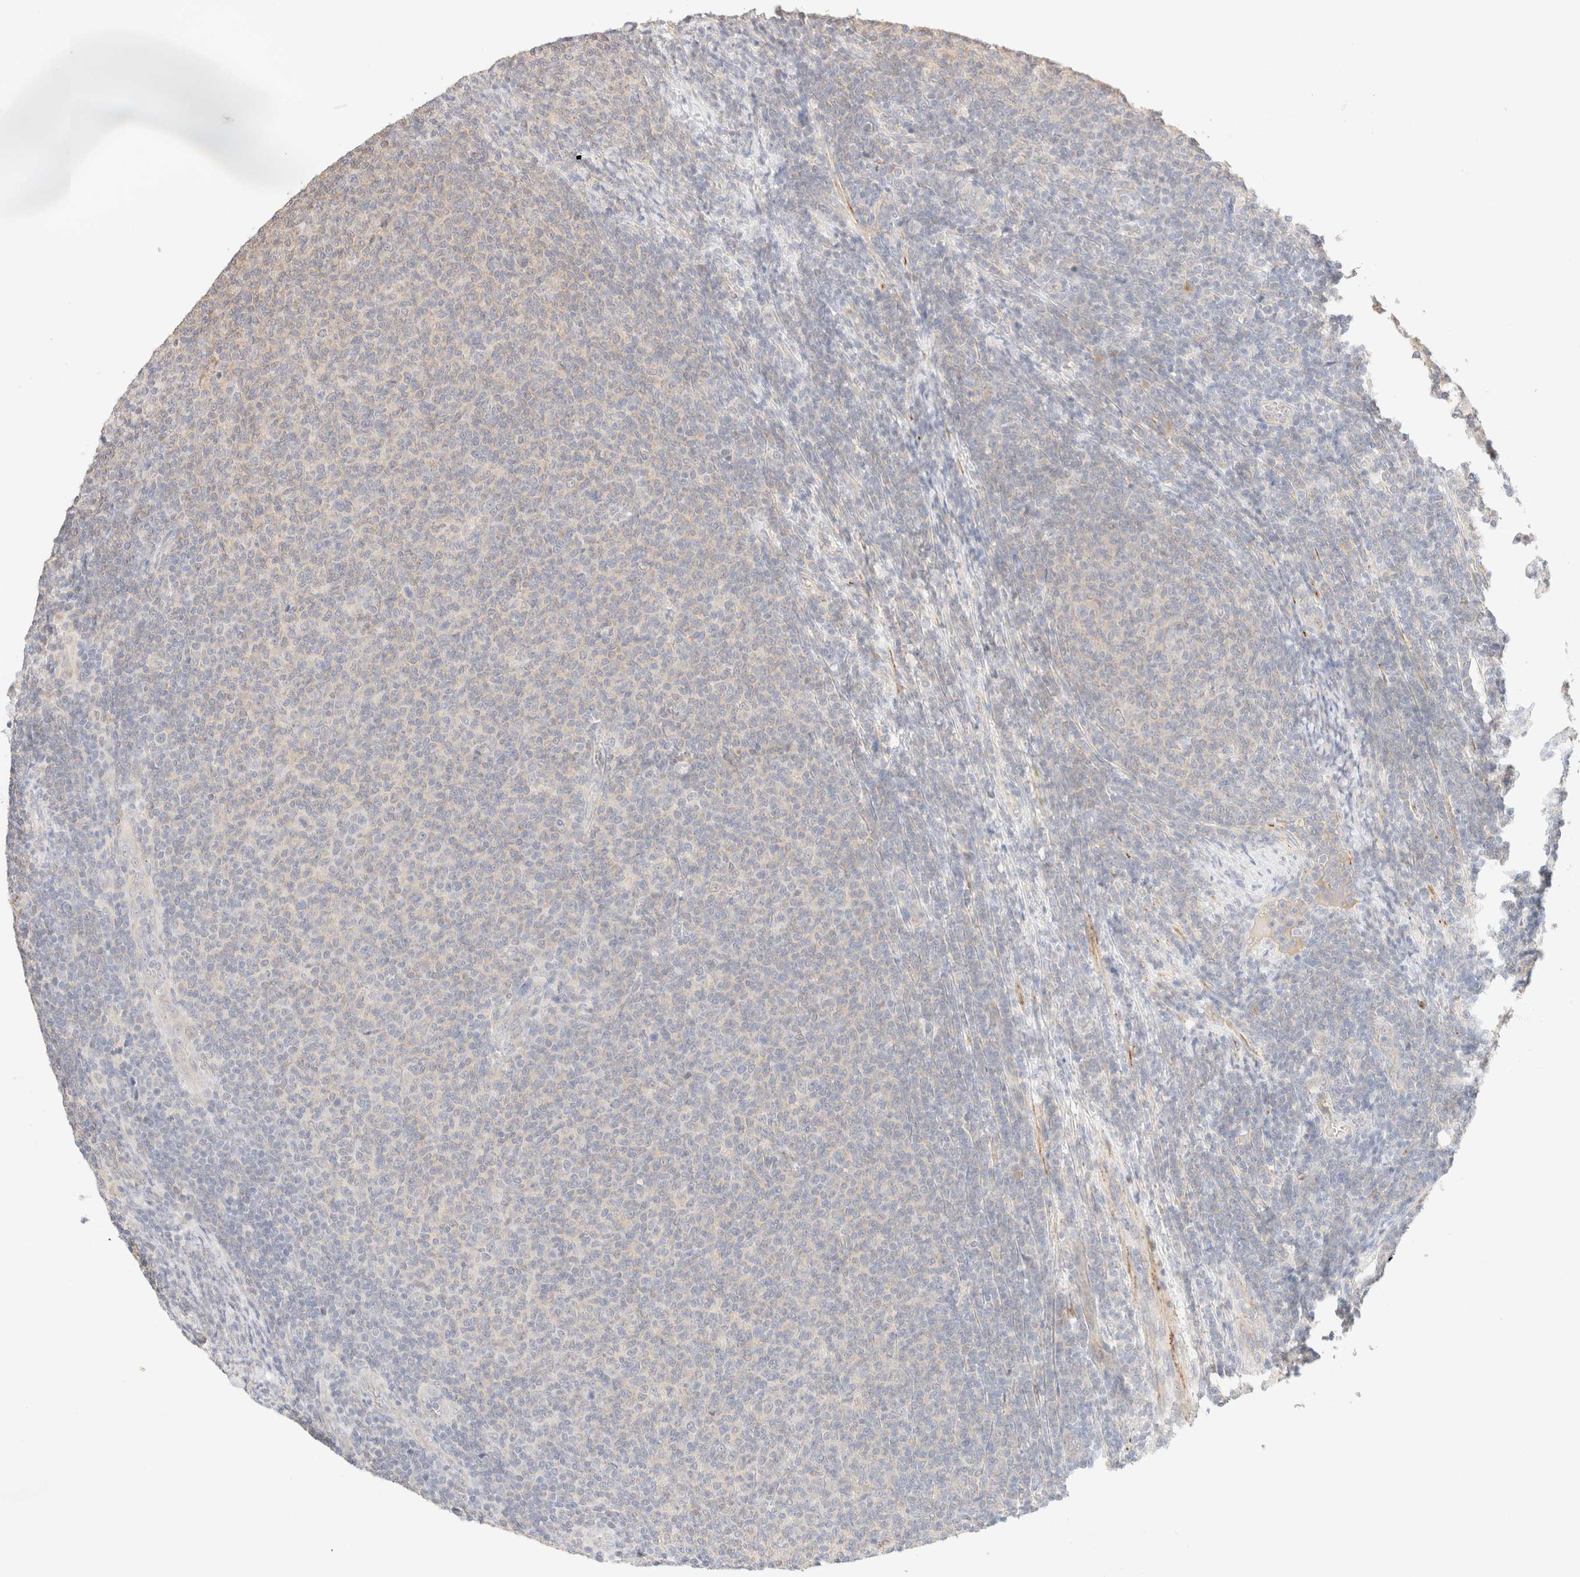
{"staining": {"intensity": "negative", "quantity": "none", "location": "none"}, "tissue": "lymphoma", "cell_type": "Tumor cells", "image_type": "cancer", "snomed": [{"axis": "morphology", "description": "Malignant lymphoma, non-Hodgkin's type, Low grade"}, {"axis": "topography", "description": "Lymph node"}], "caption": "A micrograph of lymphoma stained for a protein demonstrates no brown staining in tumor cells.", "gene": "SNTB1", "patient": {"sex": "male", "age": 66}}